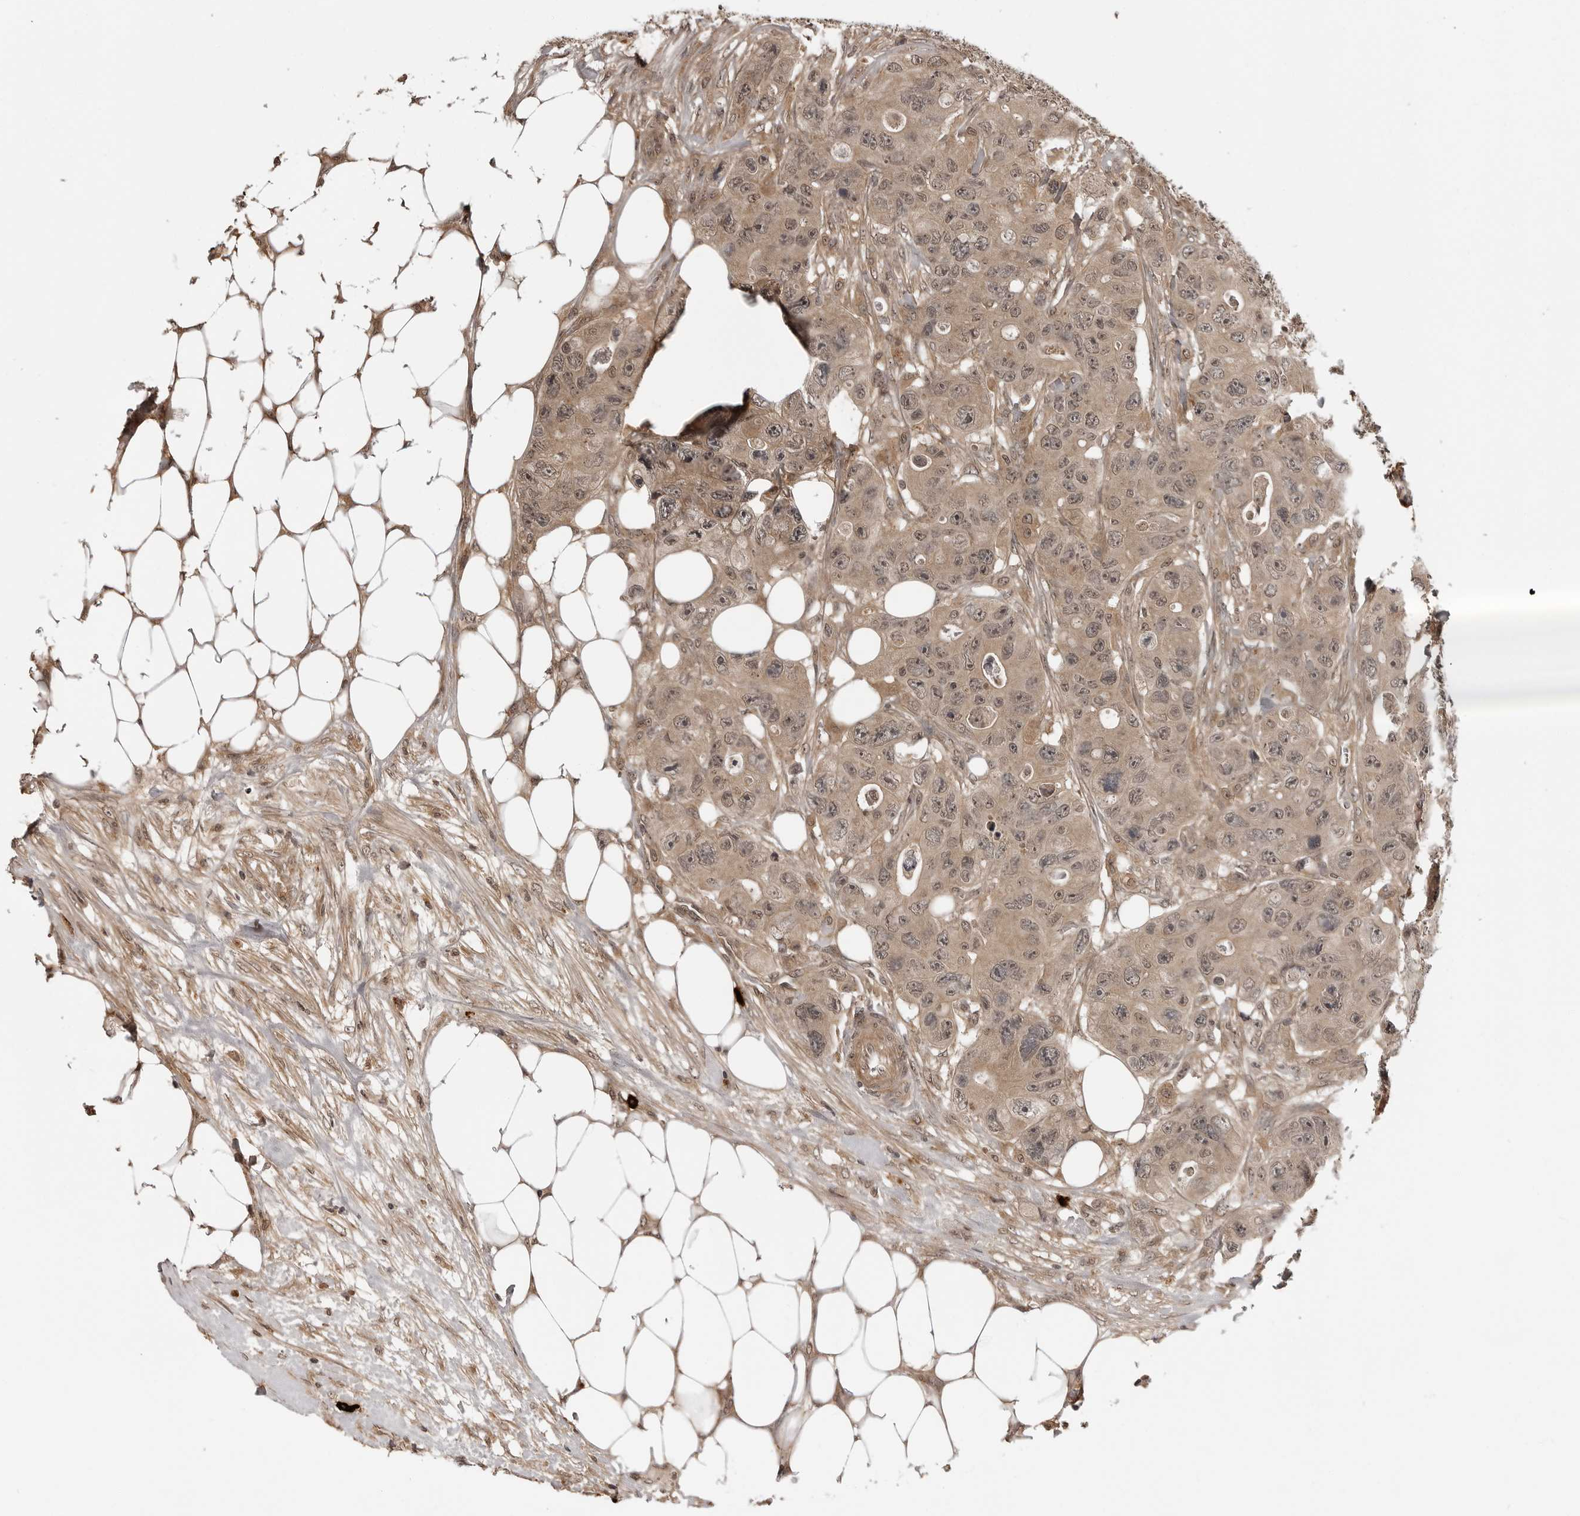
{"staining": {"intensity": "weak", "quantity": "25%-75%", "location": "cytoplasmic/membranous,nuclear"}, "tissue": "colorectal cancer", "cell_type": "Tumor cells", "image_type": "cancer", "snomed": [{"axis": "morphology", "description": "Adenocarcinoma, NOS"}, {"axis": "topography", "description": "Colon"}], "caption": "Tumor cells display low levels of weak cytoplasmic/membranous and nuclear positivity in approximately 25%-75% of cells in human colorectal adenocarcinoma.", "gene": "IL24", "patient": {"sex": "female", "age": 46}}